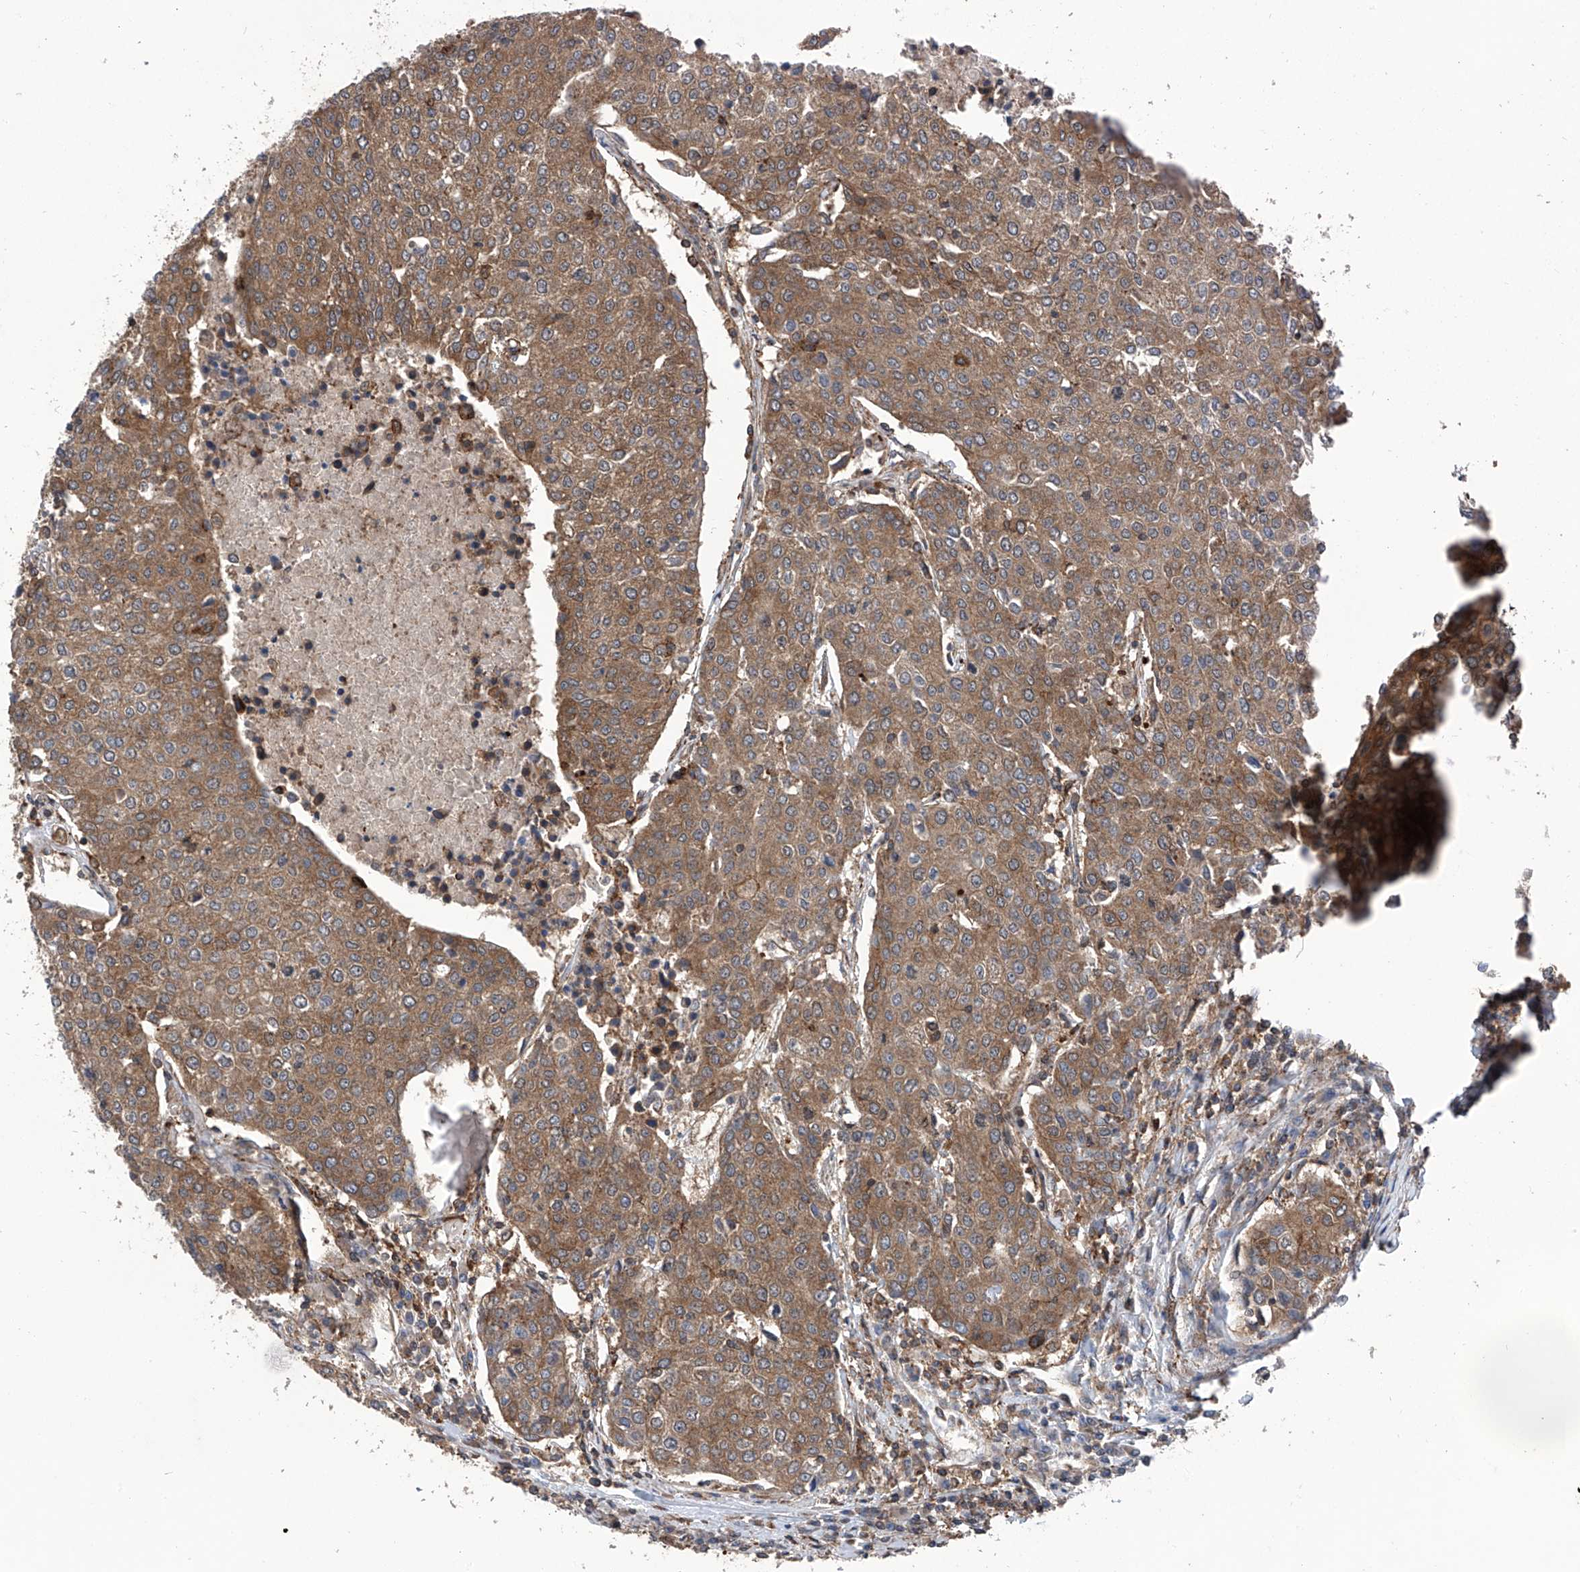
{"staining": {"intensity": "moderate", "quantity": ">75%", "location": "cytoplasmic/membranous"}, "tissue": "urothelial cancer", "cell_type": "Tumor cells", "image_type": "cancer", "snomed": [{"axis": "morphology", "description": "Urothelial carcinoma, High grade"}, {"axis": "topography", "description": "Urinary bladder"}], "caption": "About >75% of tumor cells in high-grade urothelial carcinoma display moderate cytoplasmic/membranous protein staining as visualized by brown immunohistochemical staining.", "gene": "SMAP1", "patient": {"sex": "female", "age": 85}}